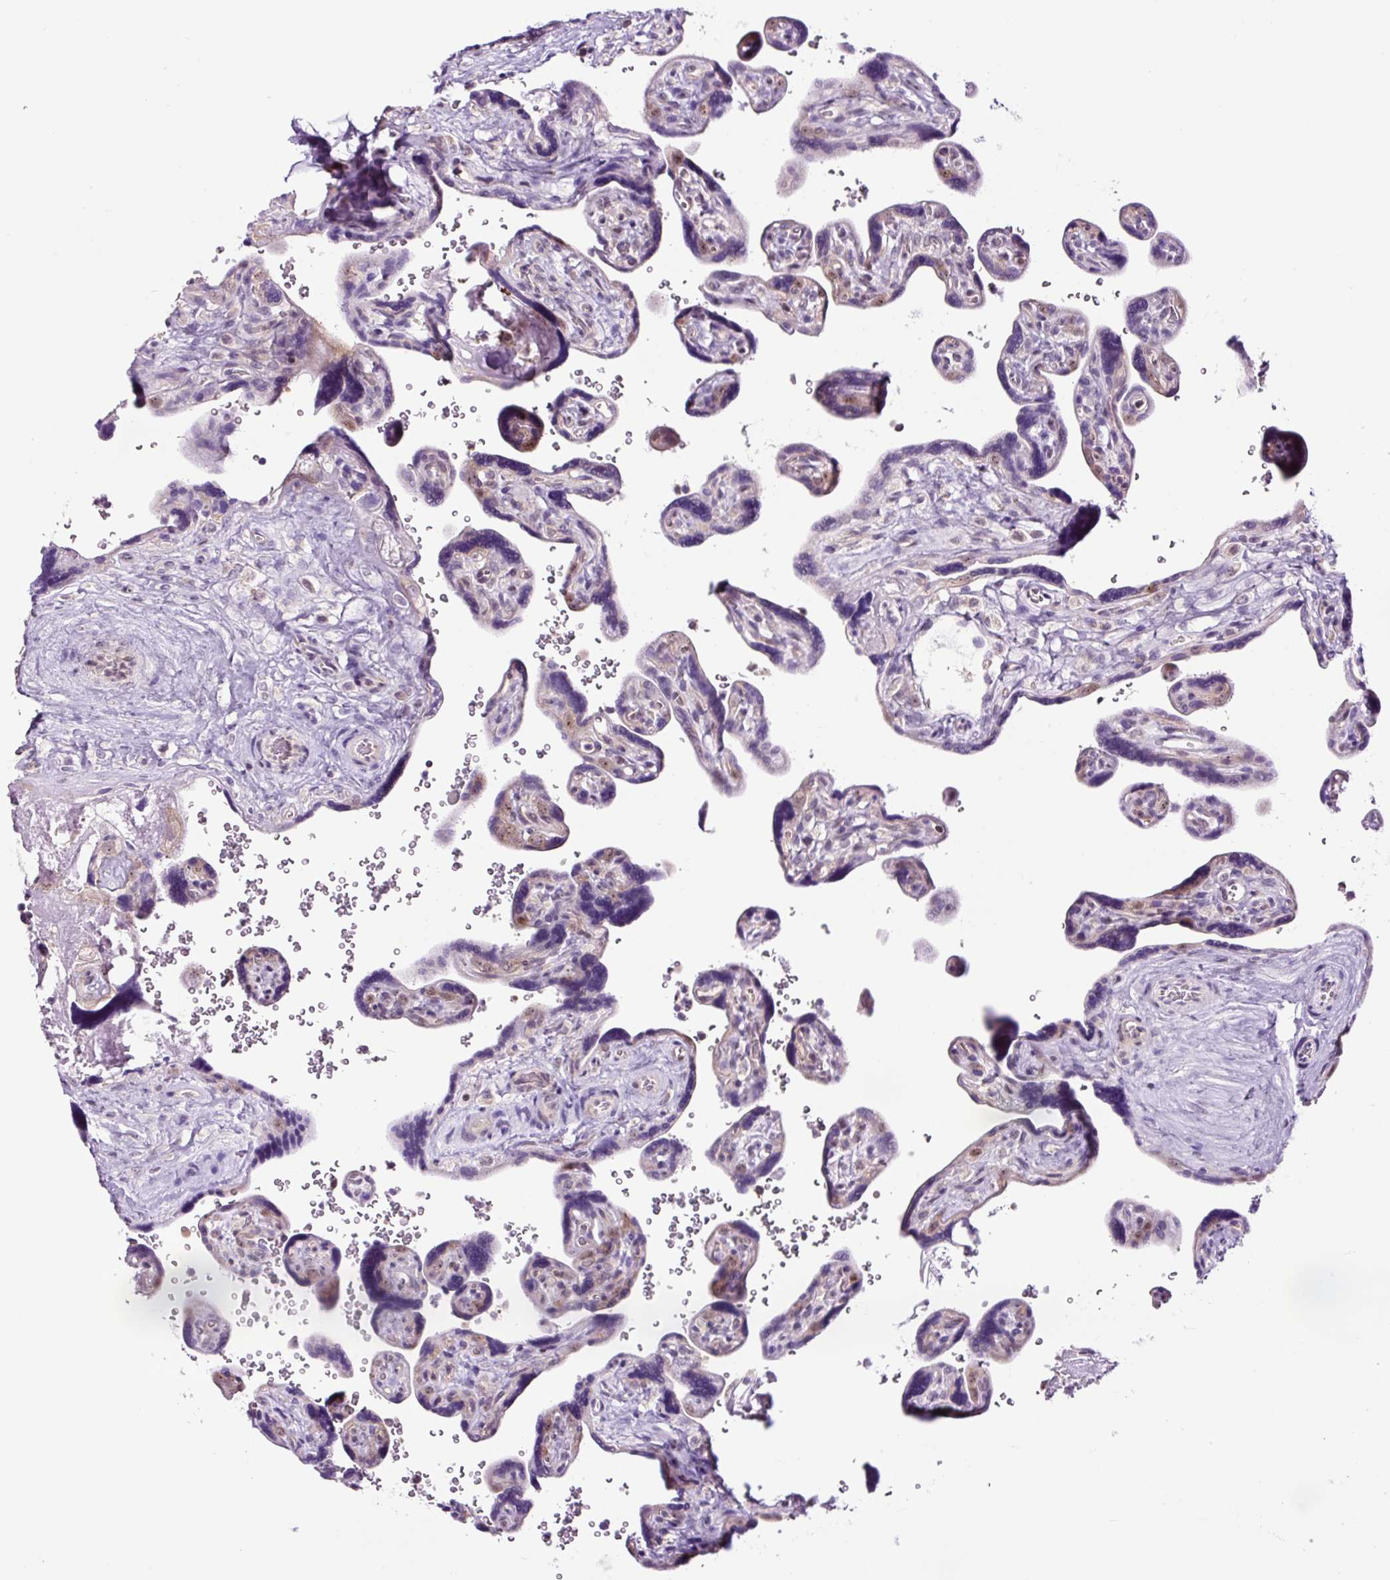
{"staining": {"intensity": "moderate", "quantity": ">75%", "location": "cytoplasmic/membranous,nuclear"}, "tissue": "placenta", "cell_type": "Decidual cells", "image_type": "normal", "snomed": [{"axis": "morphology", "description": "Normal tissue, NOS"}, {"axis": "topography", "description": "Placenta"}], "caption": "Immunohistochemistry micrograph of normal placenta: human placenta stained using IHC displays medium levels of moderate protein expression localized specifically in the cytoplasmic/membranous,nuclear of decidual cells, appearing as a cytoplasmic/membranous,nuclear brown color.", "gene": "NOM1", "patient": {"sex": "female", "age": 39}}